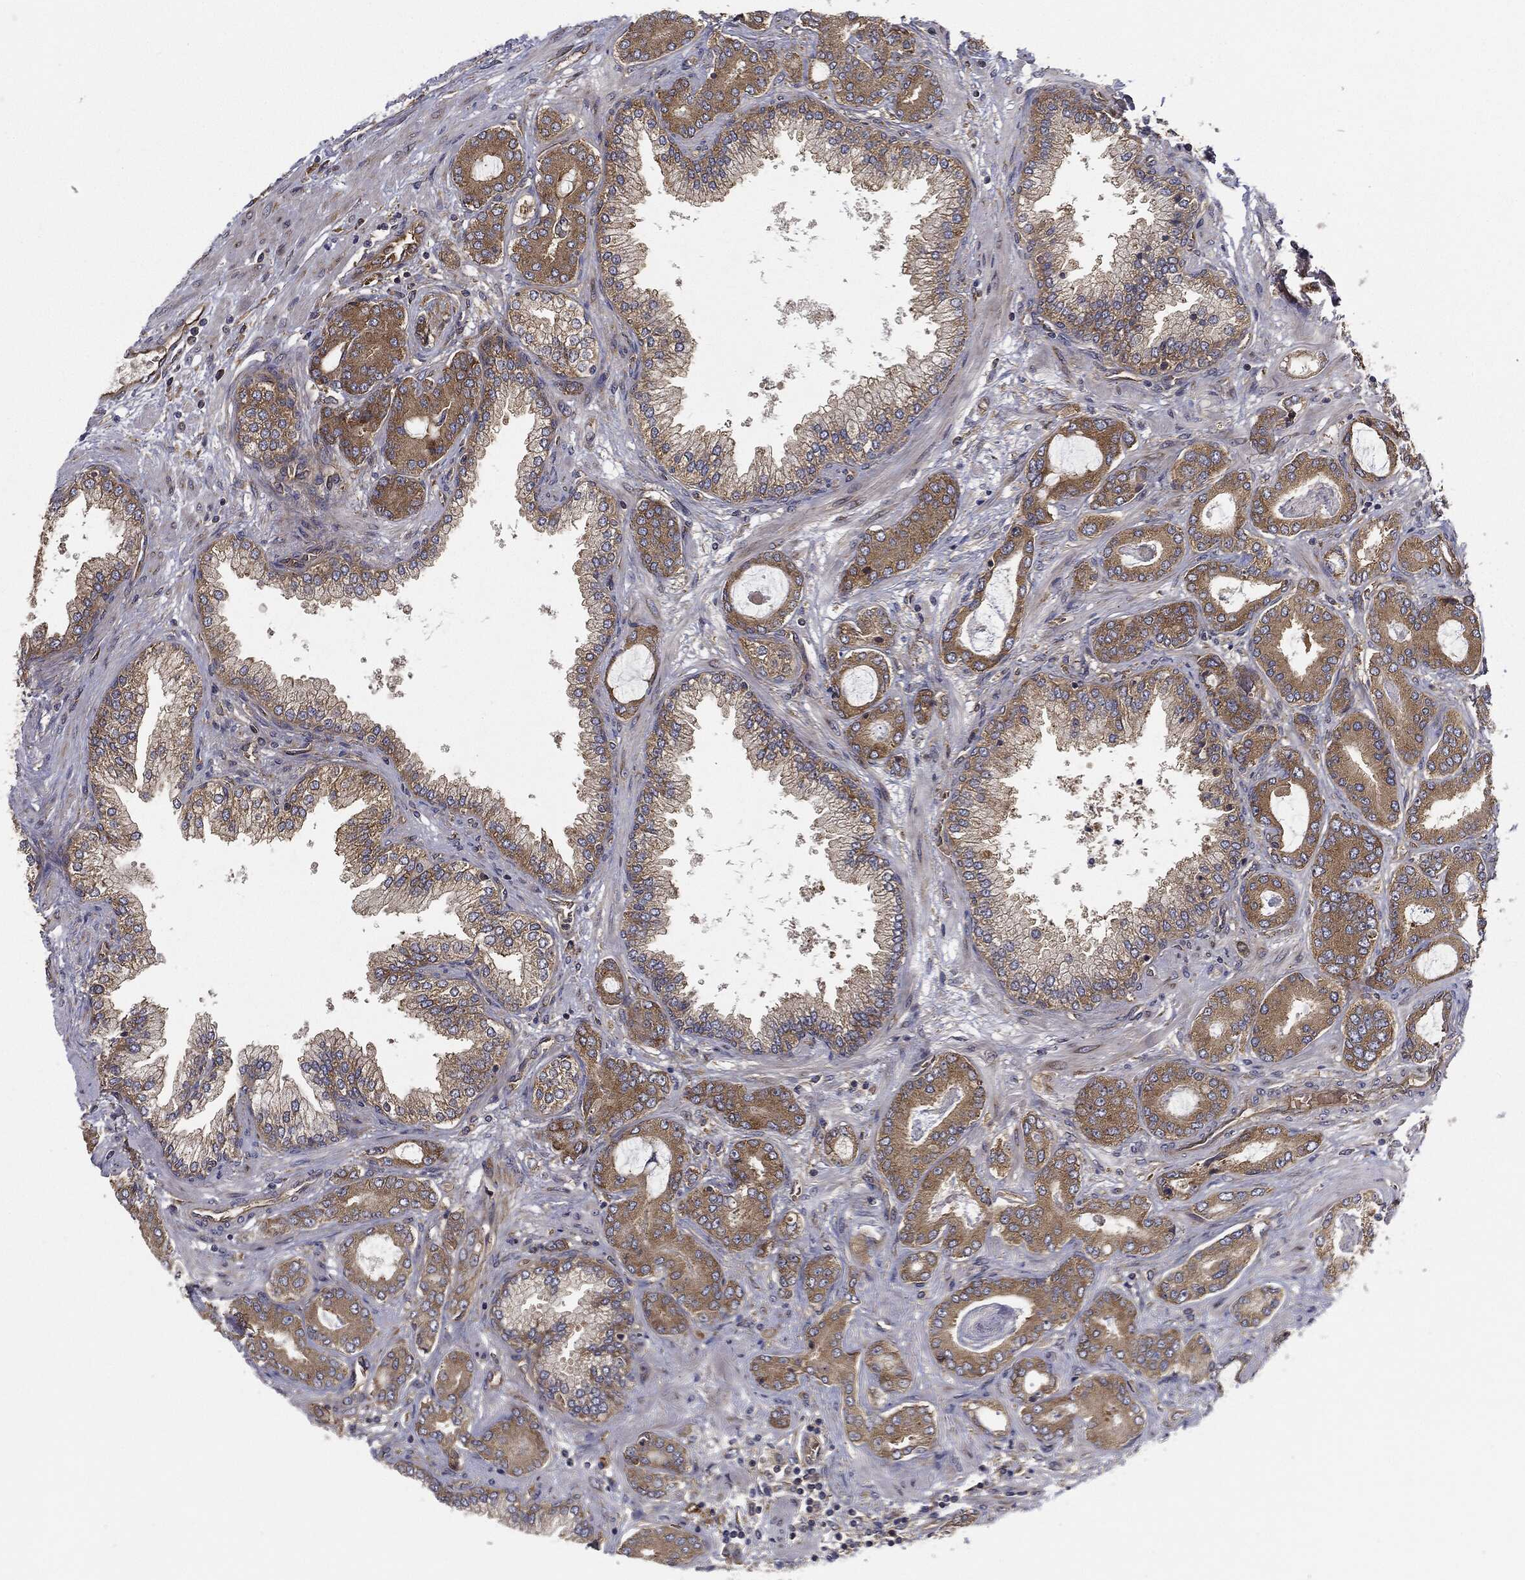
{"staining": {"intensity": "moderate", "quantity": ">75%", "location": "cytoplasmic/membranous"}, "tissue": "prostate cancer", "cell_type": "Tumor cells", "image_type": "cancer", "snomed": [{"axis": "morphology", "description": "Adenocarcinoma, Low grade"}, {"axis": "topography", "description": "Prostate"}], "caption": "A brown stain shows moderate cytoplasmic/membranous positivity of a protein in human prostate low-grade adenocarcinoma tumor cells. Using DAB (brown) and hematoxylin (blue) stains, captured at high magnification using brightfield microscopy.", "gene": "EIF2AK2", "patient": {"sex": "male", "age": 68}}